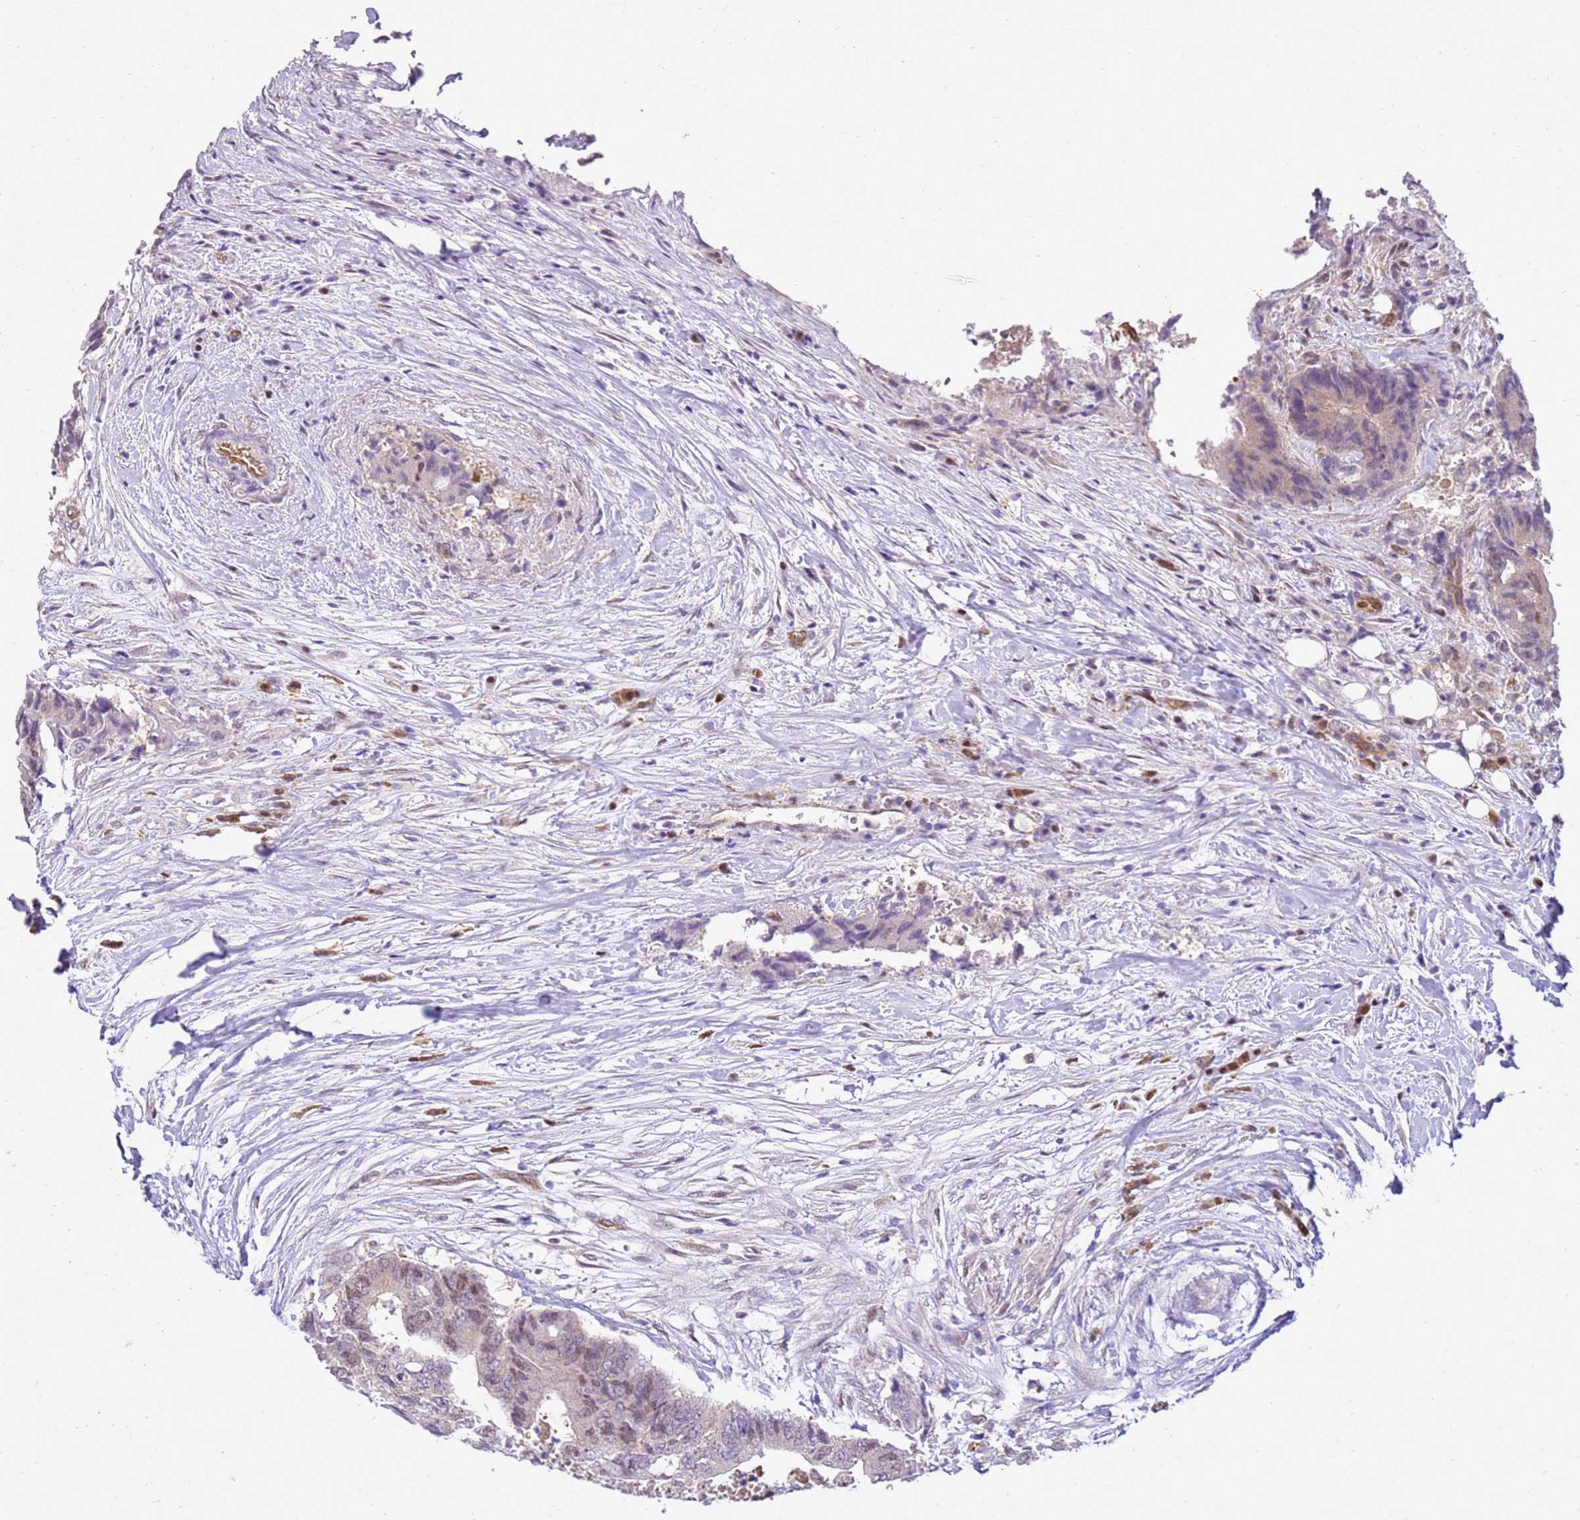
{"staining": {"intensity": "weak", "quantity": "<25%", "location": "nuclear"}, "tissue": "colorectal cancer", "cell_type": "Tumor cells", "image_type": "cancer", "snomed": [{"axis": "morphology", "description": "Adenocarcinoma, NOS"}, {"axis": "topography", "description": "Colon"}], "caption": "Protein analysis of colorectal cancer (adenocarcinoma) demonstrates no significant positivity in tumor cells.", "gene": "YWHAE", "patient": {"sex": "male", "age": 71}}